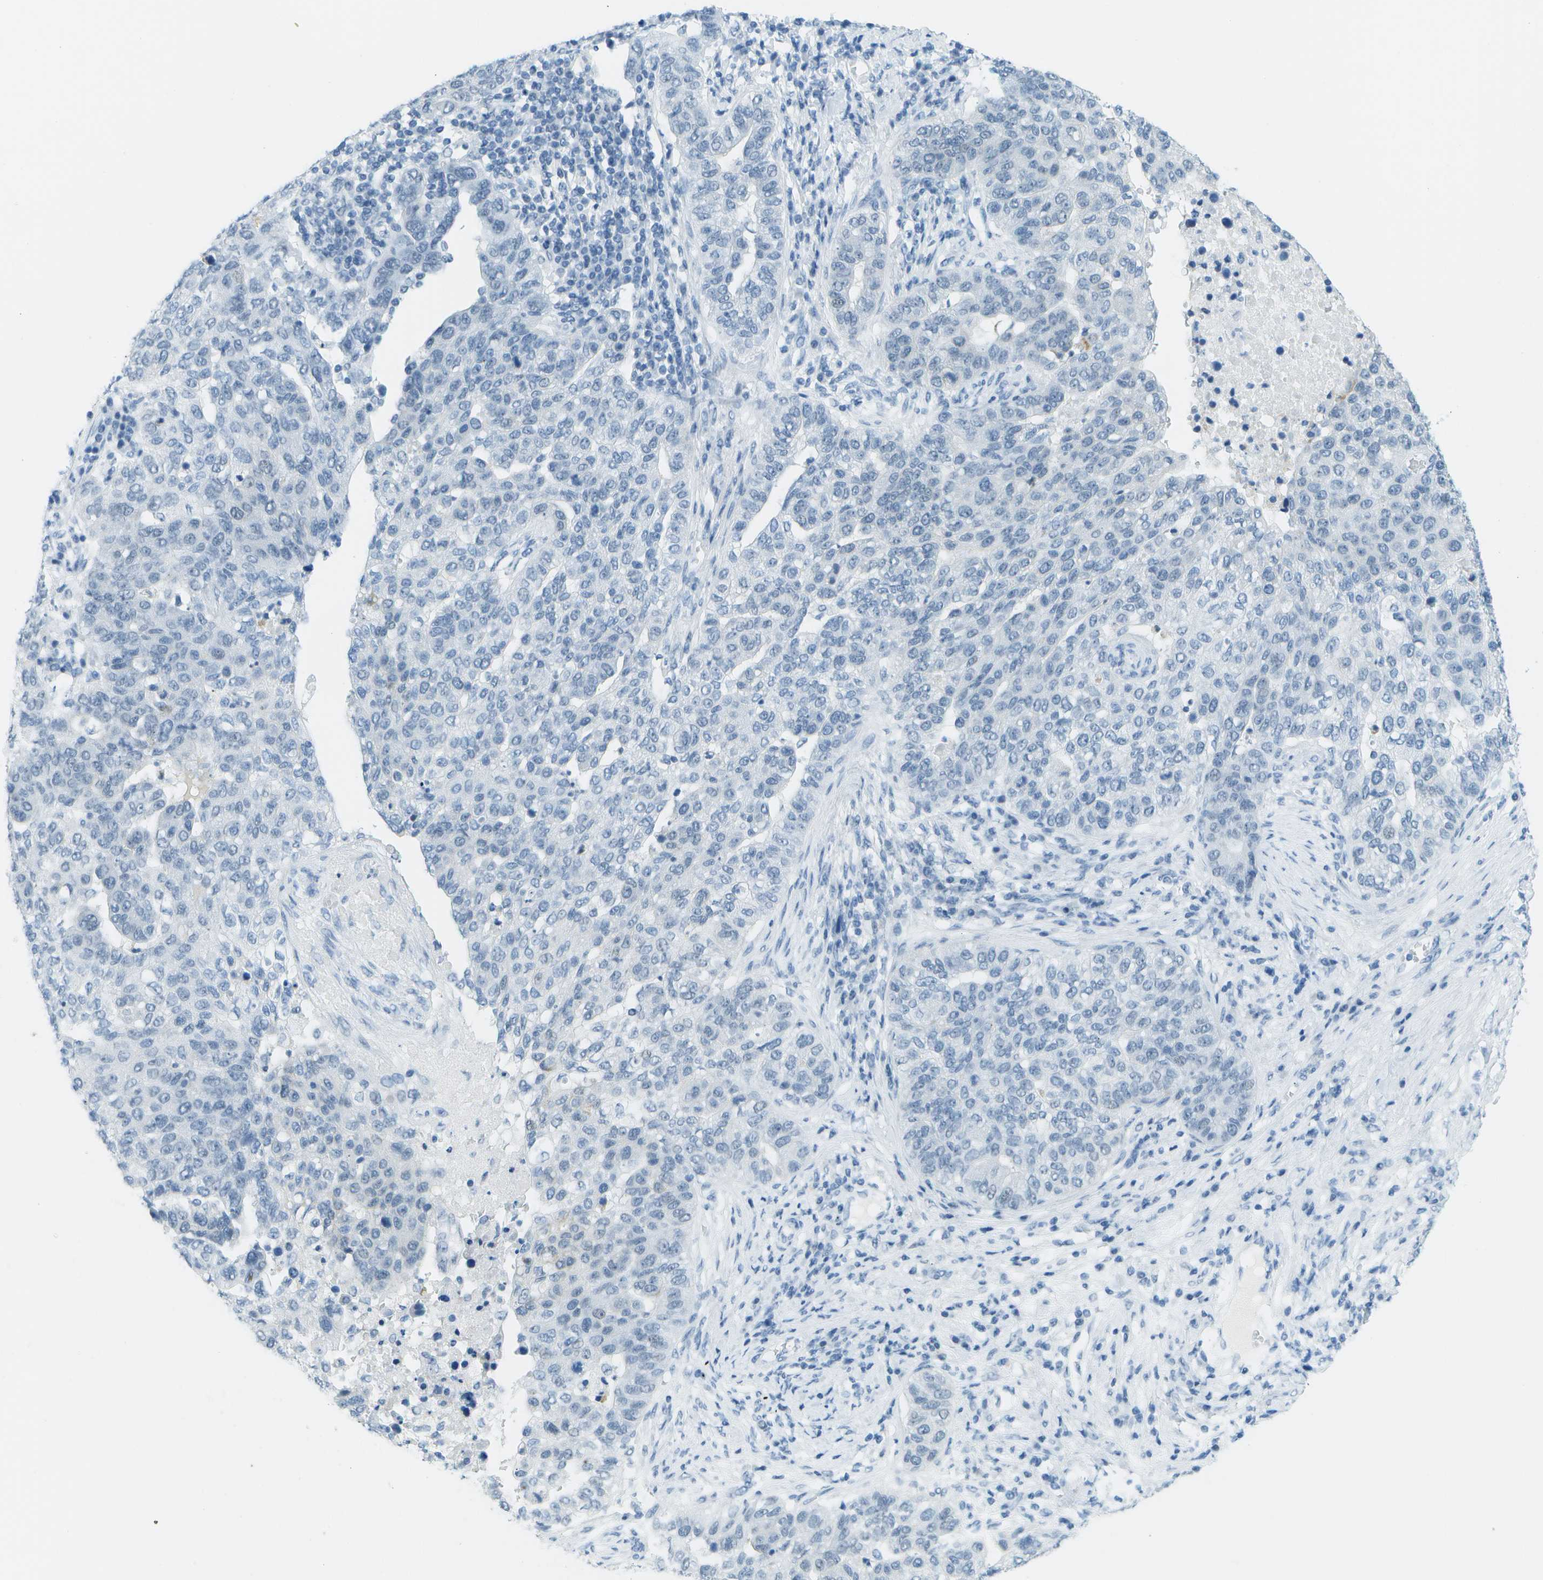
{"staining": {"intensity": "negative", "quantity": "none", "location": "none"}, "tissue": "pancreatic cancer", "cell_type": "Tumor cells", "image_type": "cancer", "snomed": [{"axis": "morphology", "description": "Adenocarcinoma, NOS"}, {"axis": "topography", "description": "Pancreas"}], "caption": "DAB immunohistochemical staining of human pancreatic cancer shows no significant positivity in tumor cells. The staining was performed using DAB to visualize the protein expression in brown, while the nuclei were stained in blue with hematoxylin (Magnification: 20x).", "gene": "NEK11", "patient": {"sex": "female", "age": 61}}